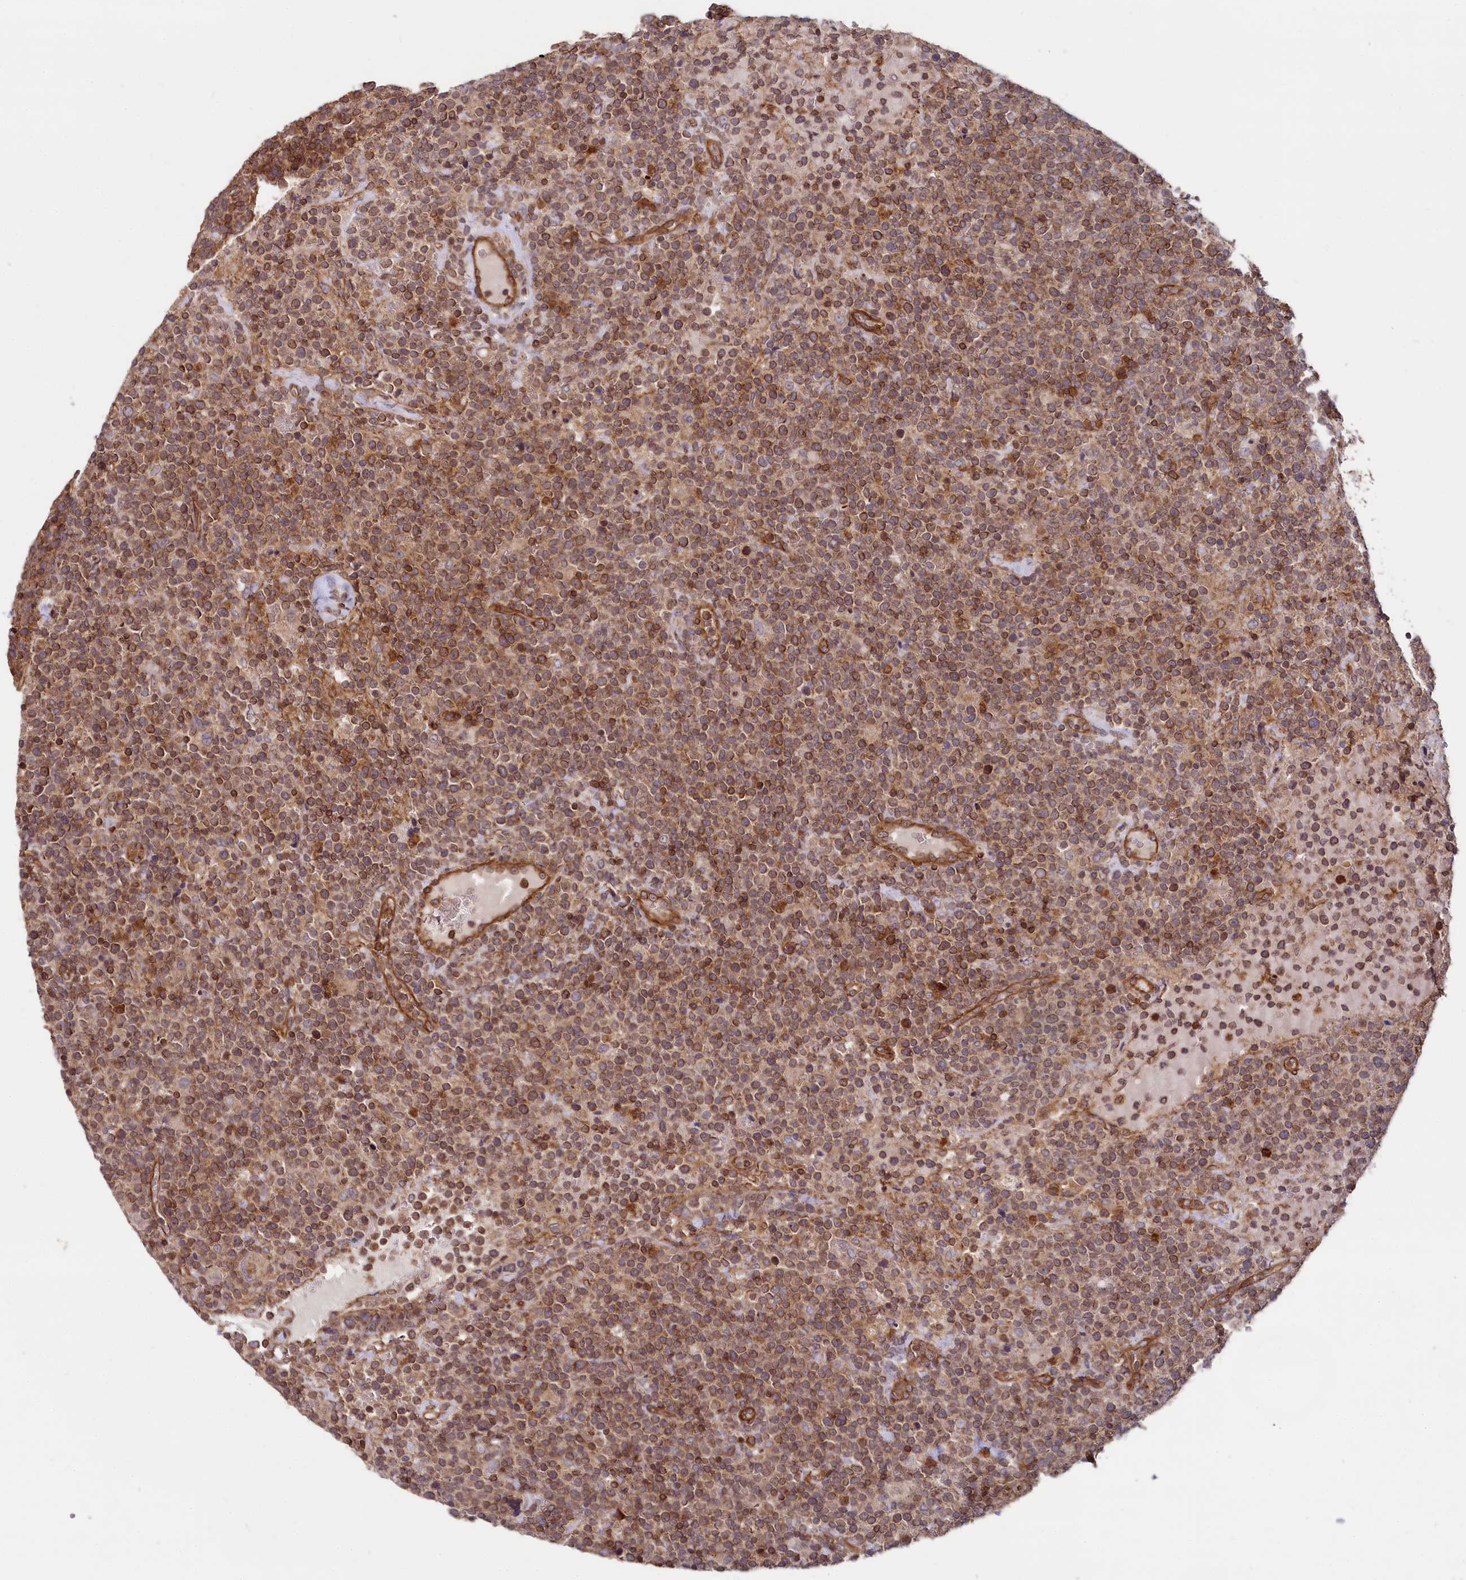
{"staining": {"intensity": "moderate", "quantity": ">75%", "location": "cytoplasmic/membranous"}, "tissue": "lymphoma", "cell_type": "Tumor cells", "image_type": "cancer", "snomed": [{"axis": "morphology", "description": "Malignant lymphoma, non-Hodgkin's type, High grade"}, {"axis": "topography", "description": "Lymph node"}], "caption": "IHC (DAB) staining of human lymphoma displays moderate cytoplasmic/membranous protein expression in about >75% of tumor cells.", "gene": "SVIP", "patient": {"sex": "male", "age": 61}}